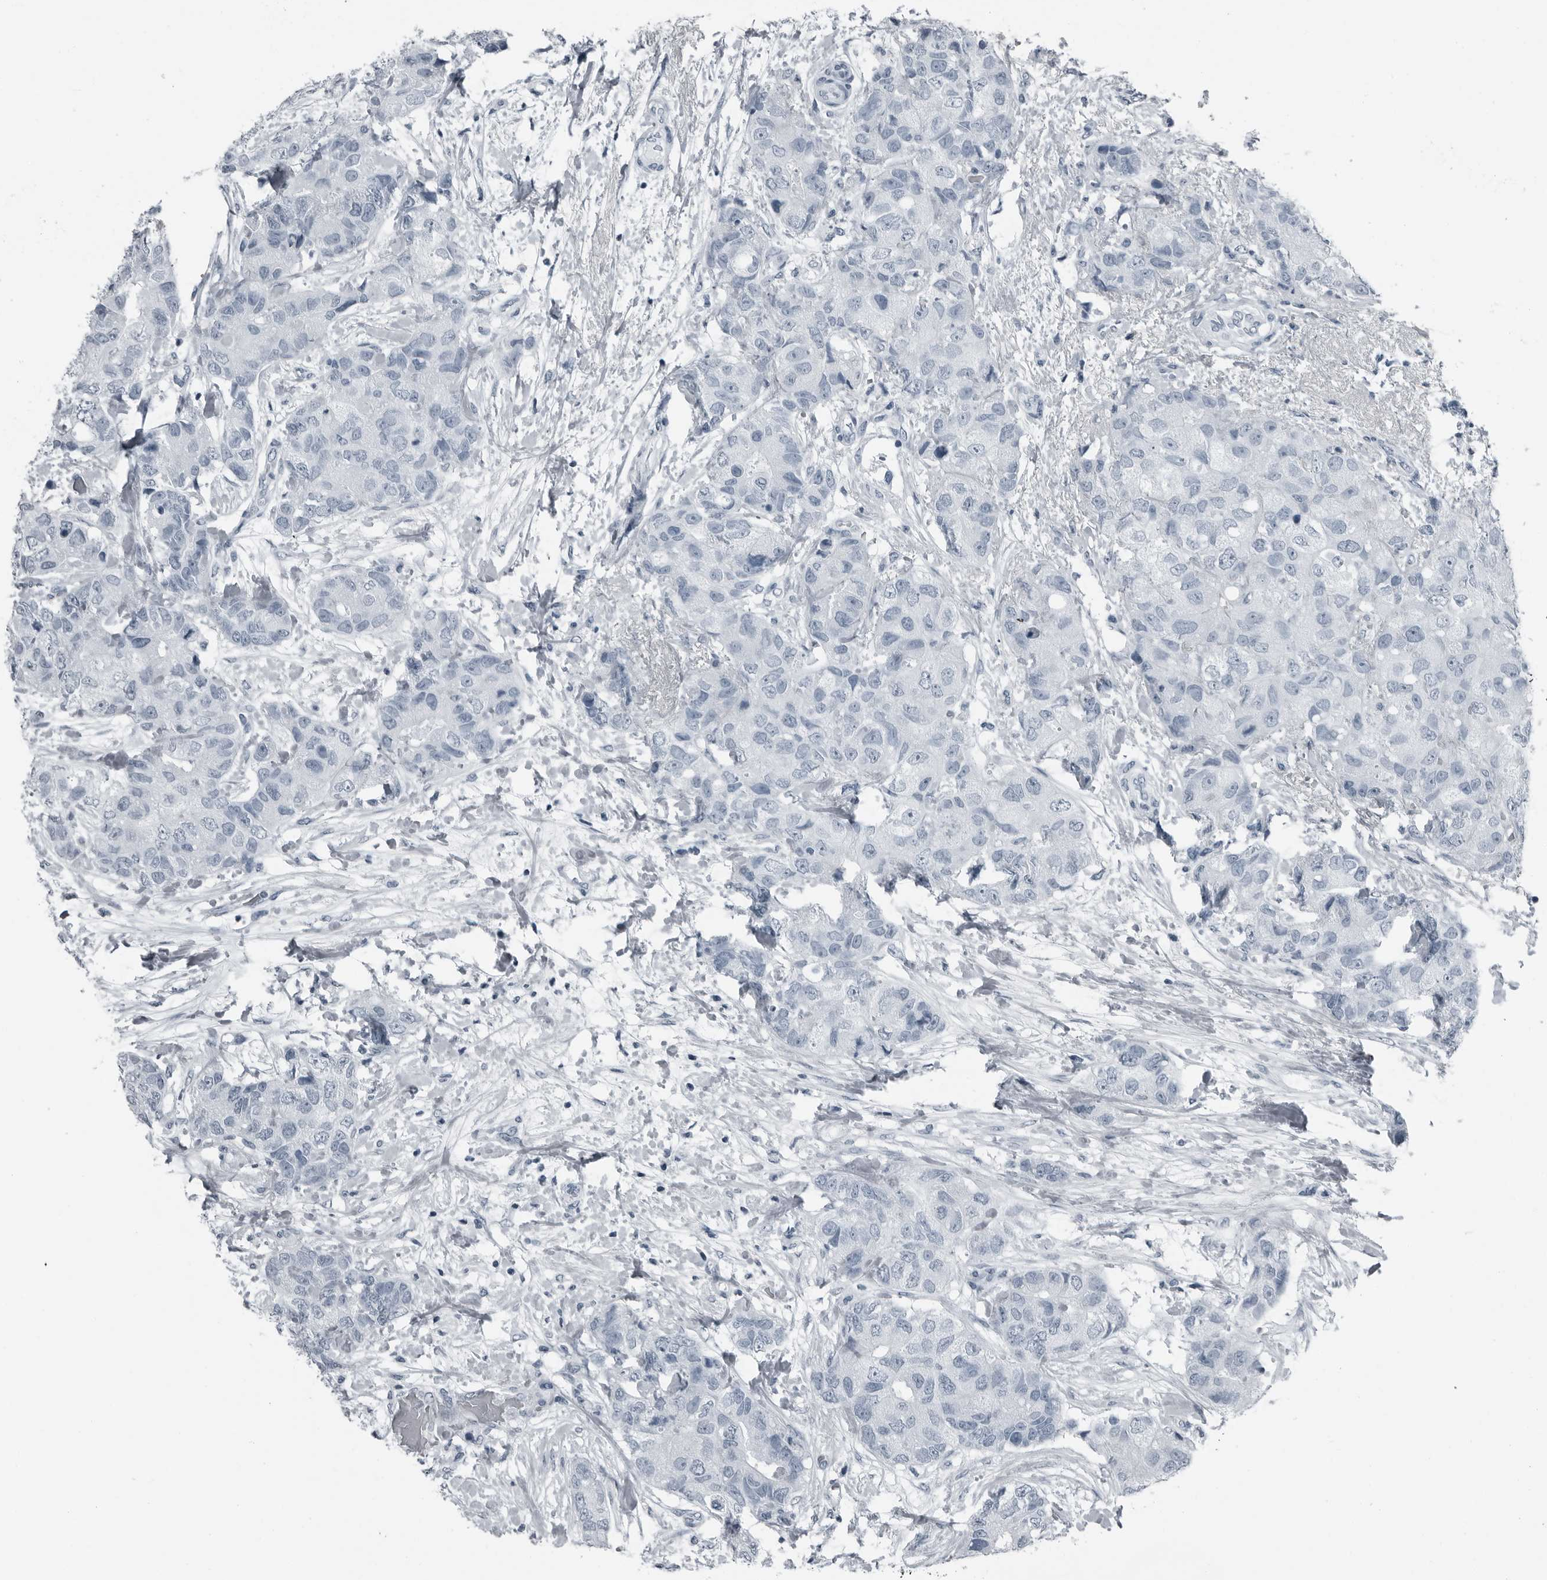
{"staining": {"intensity": "negative", "quantity": "none", "location": "none"}, "tissue": "breast cancer", "cell_type": "Tumor cells", "image_type": "cancer", "snomed": [{"axis": "morphology", "description": "Duct carcinoma"}, {"axis": "topography", "description": "Breast"}], "caption": "Tumor cells show no significant staining in breast intraductal carcinoma.", "gene": "PRSS1", "patient": {"sex": "female", "age": 62}}